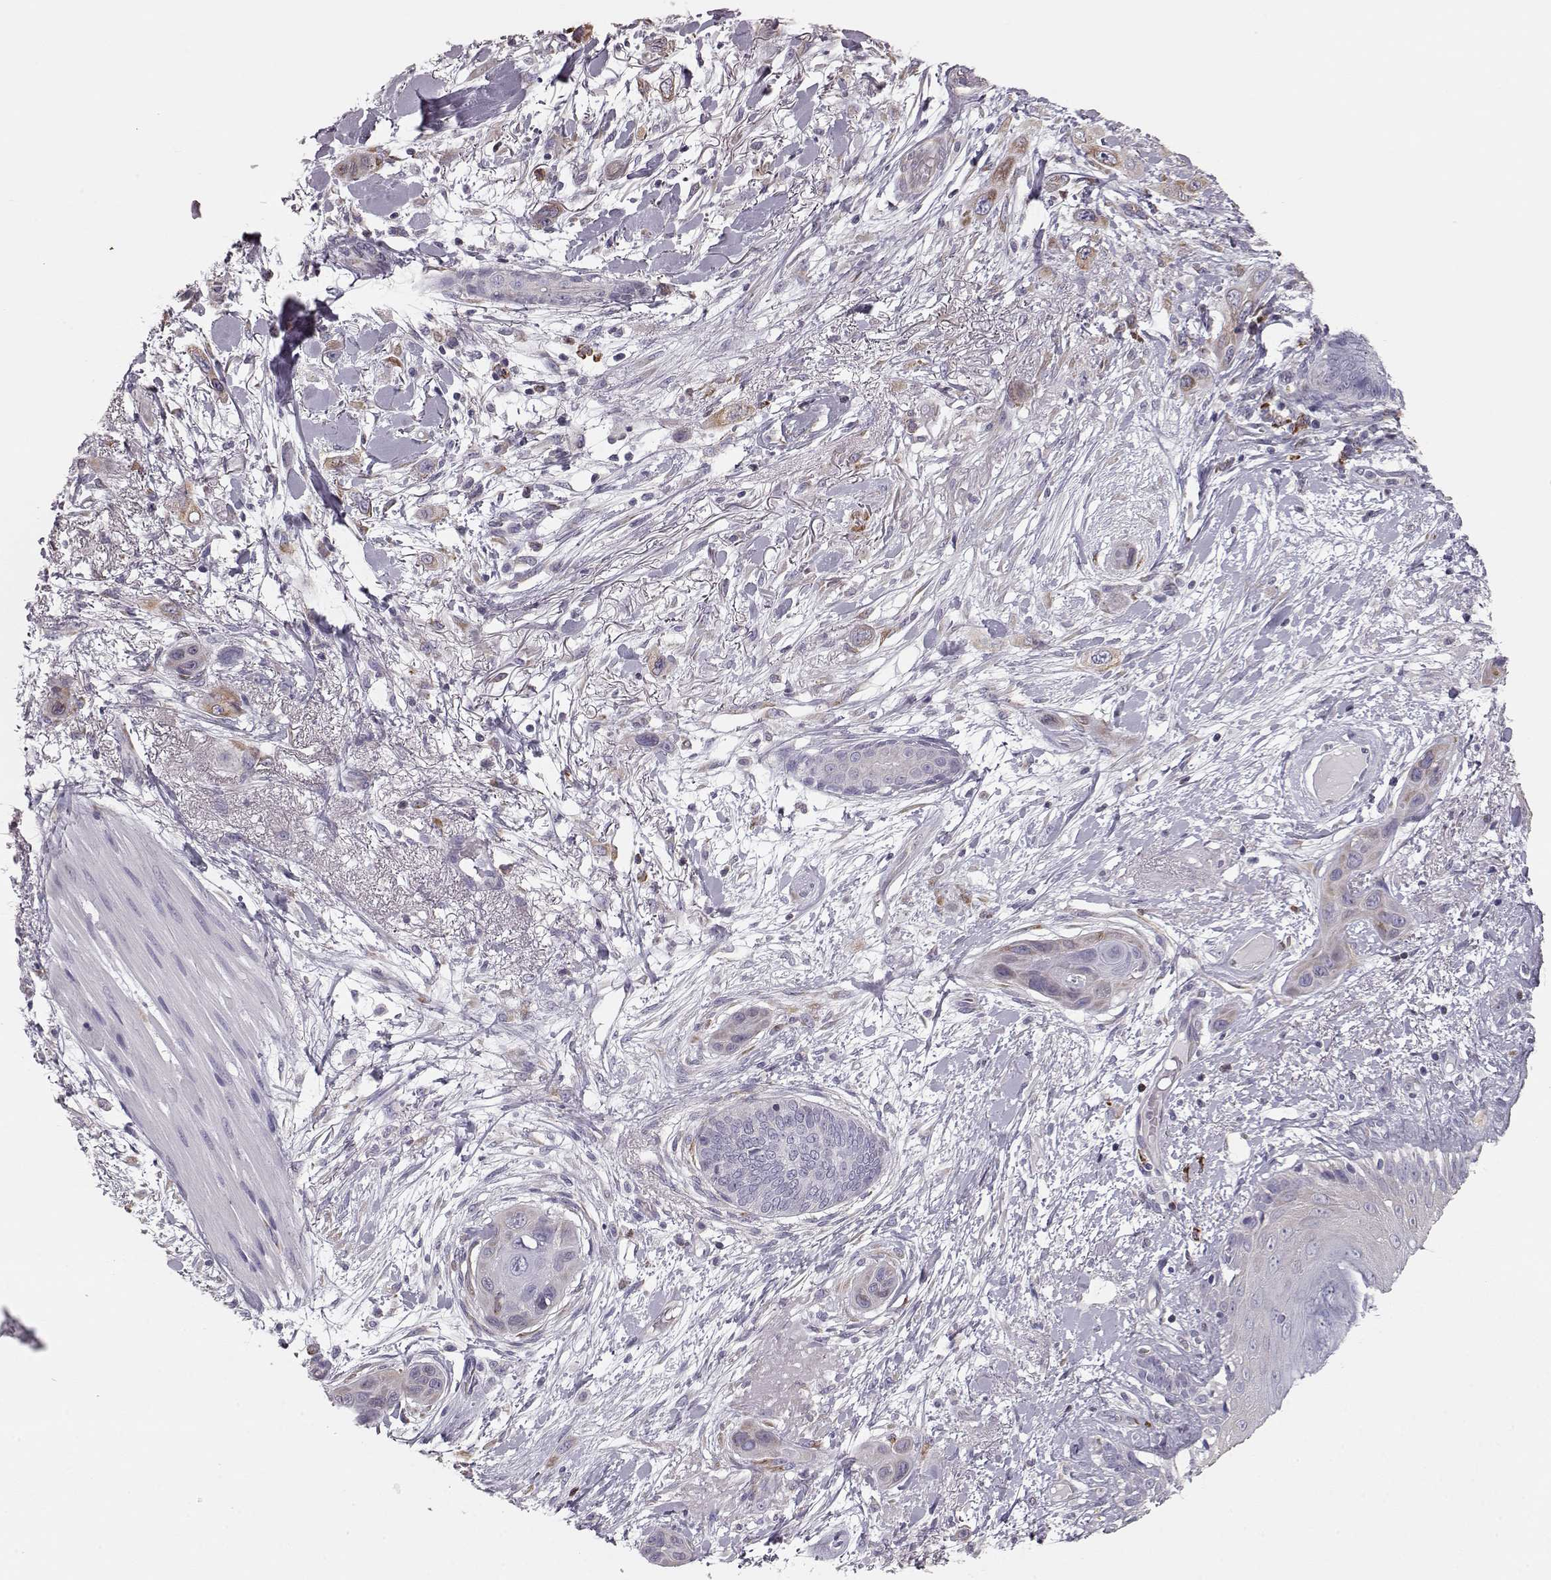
{"staining": {"intensity": "moderate", "quantity": "<25%", "location": "cytoplasmic/membranous"}, "tissue": "skin cancer", "cell_type": "Tumor cells", "image_type": "cancer", "snomed": [{"axis": "morphology", "description": "Squamous cell carcinoma, NOS"}, {"axis": "topography", "description": "Skin"}], "caption": "There is low levels of moderate cytoplasmic/membranous staining in tumor cells of skin cancer, as demonstrated by immunohistochemical staining (brown color).", "gene": "ELOVL5", "patient": {"sex": "male", "age": 79}}